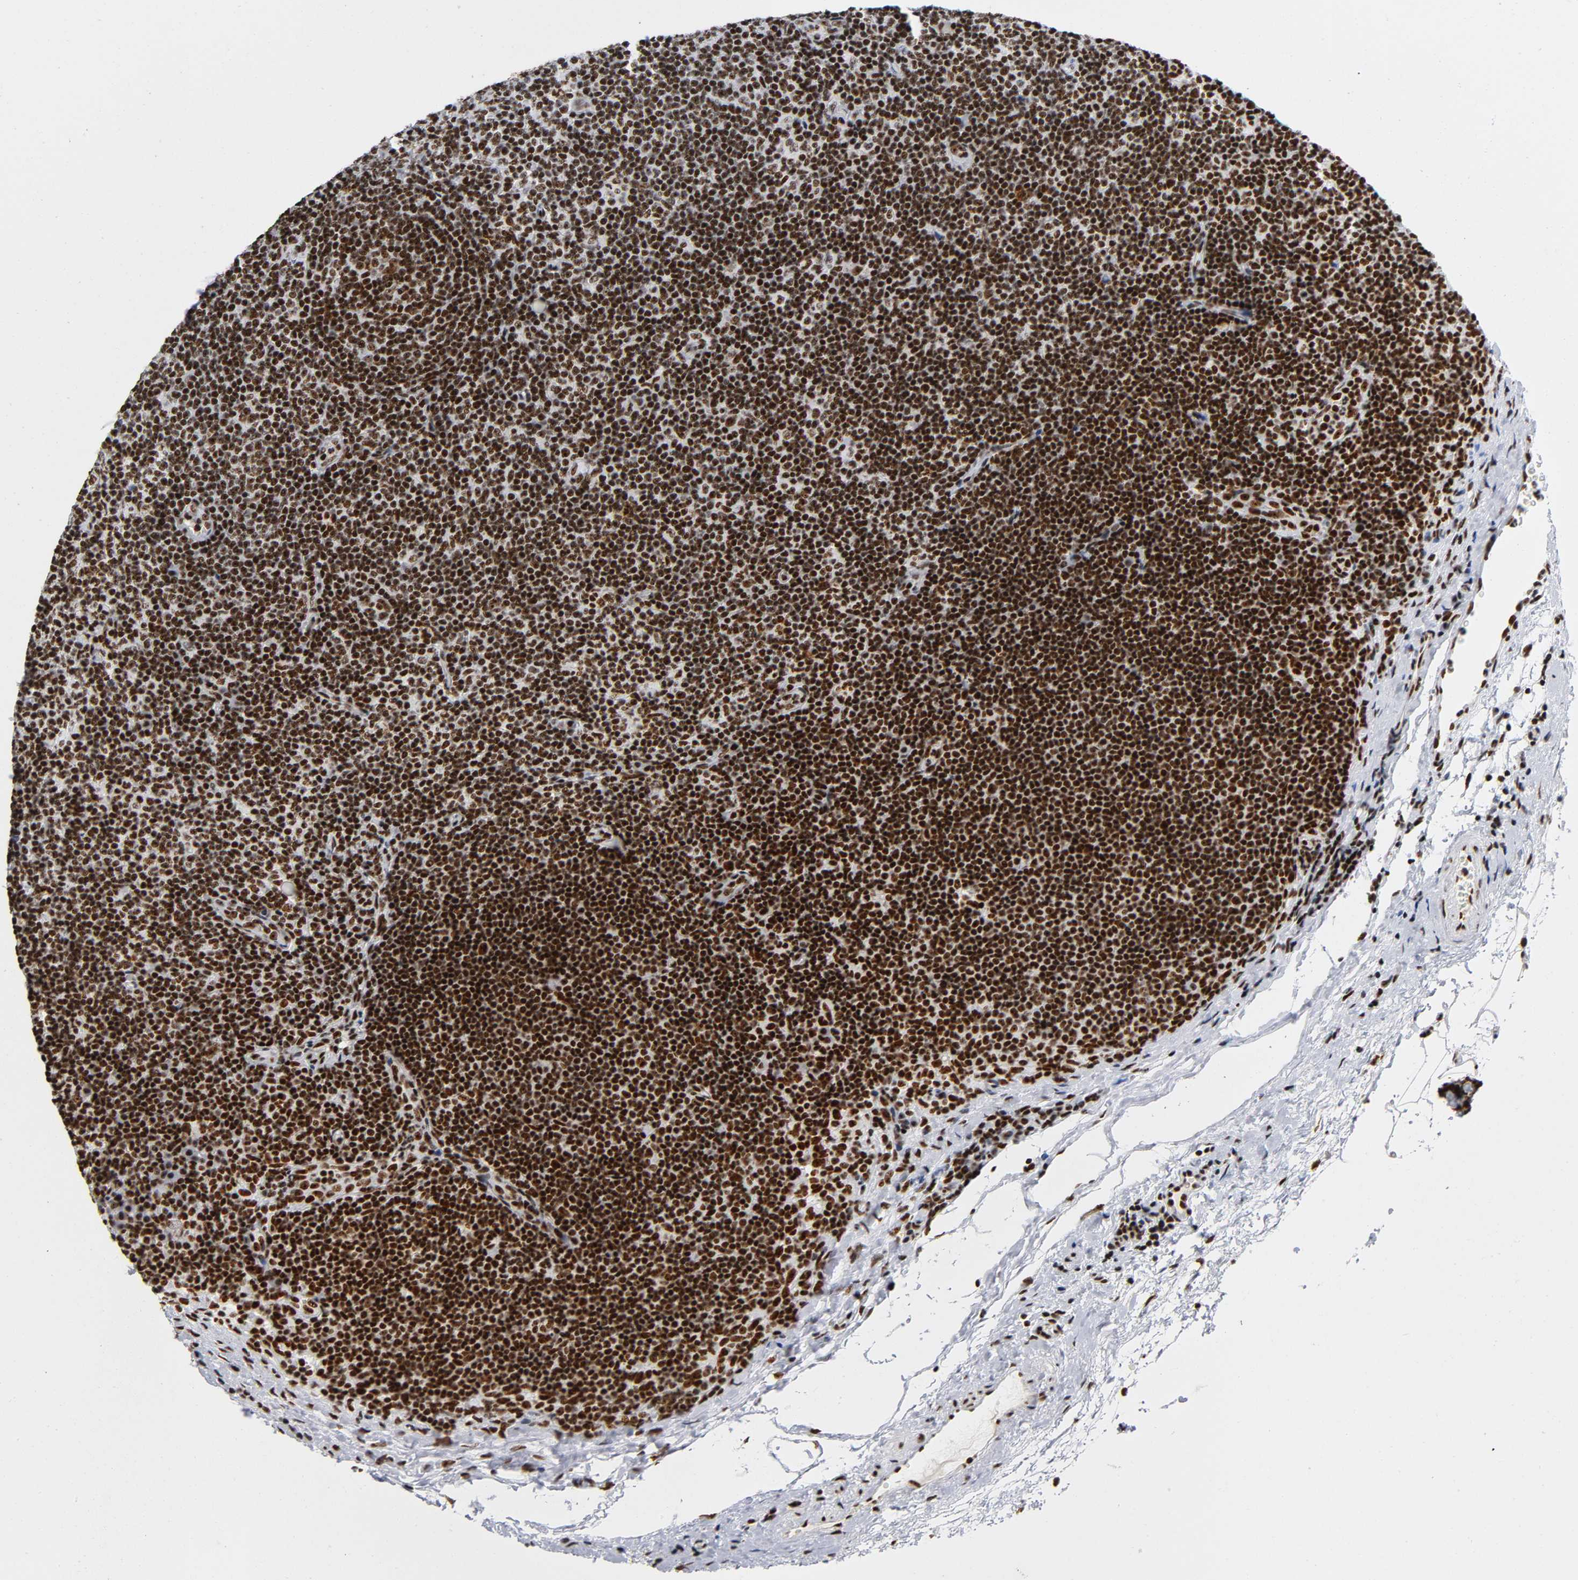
{"staining": {"intensity": "strong", "quantity": ">75%", "location": "nuclear"}, "tissue": "lymphoma", "cell_type": "Tumor cells", "image_type": "cancer", "snomed": [{"axis": "morphology", "description": "Malignant lymphoma, non-Hodgkin's type, Low grade"}, {"axis": "topography", "description": "Lymph node"}], "caption": "Immunohistochemistry (DAB (3,3'-diaminobenzidine)) staining of malignant lymphoma, non-Hodgkin's type (low-grade) shows strong nuclear protein expression in about >75% of tumor cells.", "gene": "UBTF", "patient": {"sex": "male", "age": 70}}